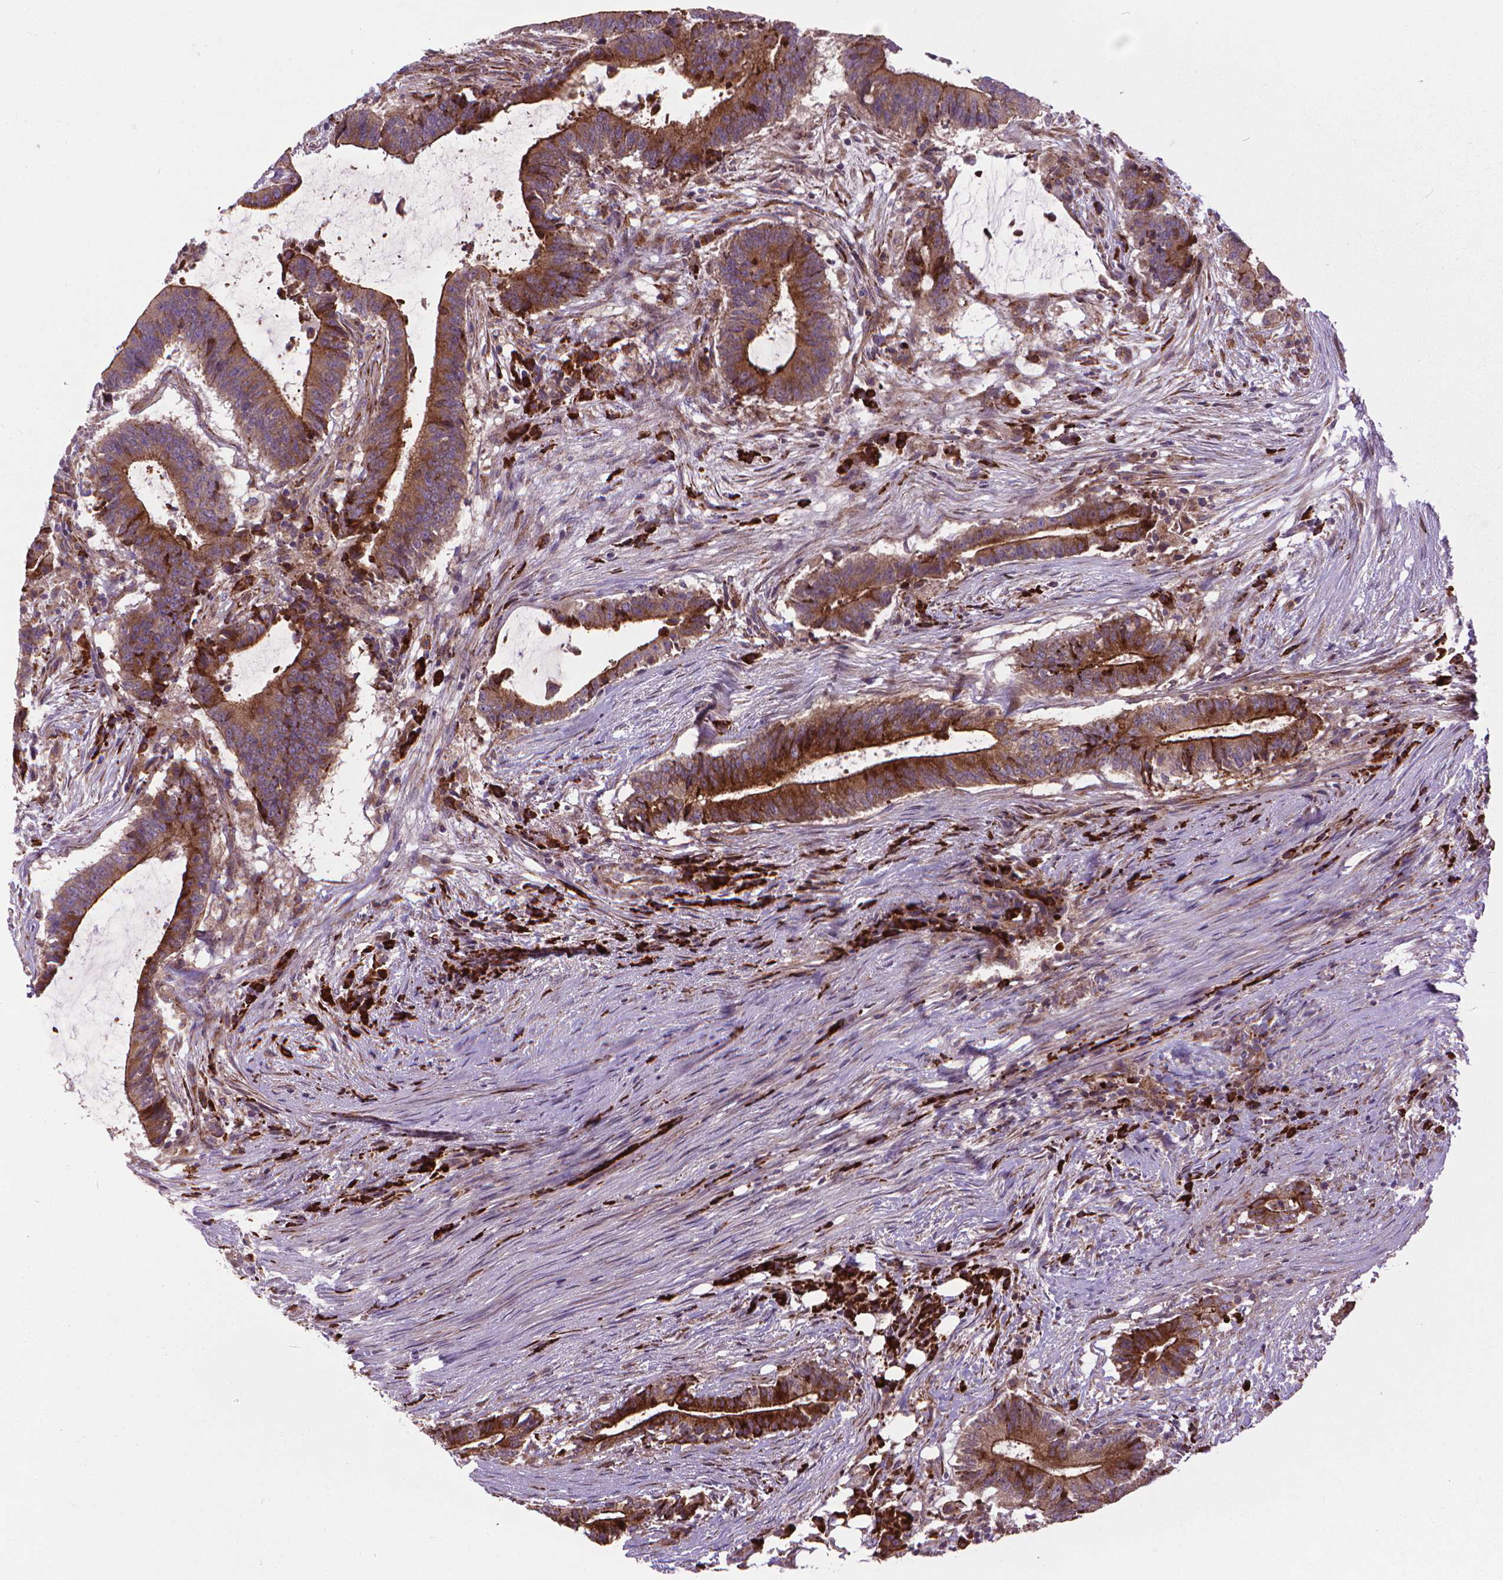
{"staining": {"intensity": "moderate", "quantity": ">75%", "location": "cytoplasmic/membranous"}, "tissue": "colorectal cancer", "cell_type": "Tumor cells", "image_type": "cancer", "snomed": [{"axis": "morphology", "description": "Adenocarcinoma, NOS"}, {"axis": "topography", "description": "Colon"}], "caption": "A high-resolution micrograph shows IHC staining of colorectal cancer, which demonstrates moderate cytoplasmic/membranous positivity in approximately >75% of tumor cells.", "gene": "MYH14", "patient": {"sex": "female", "age": 43}}